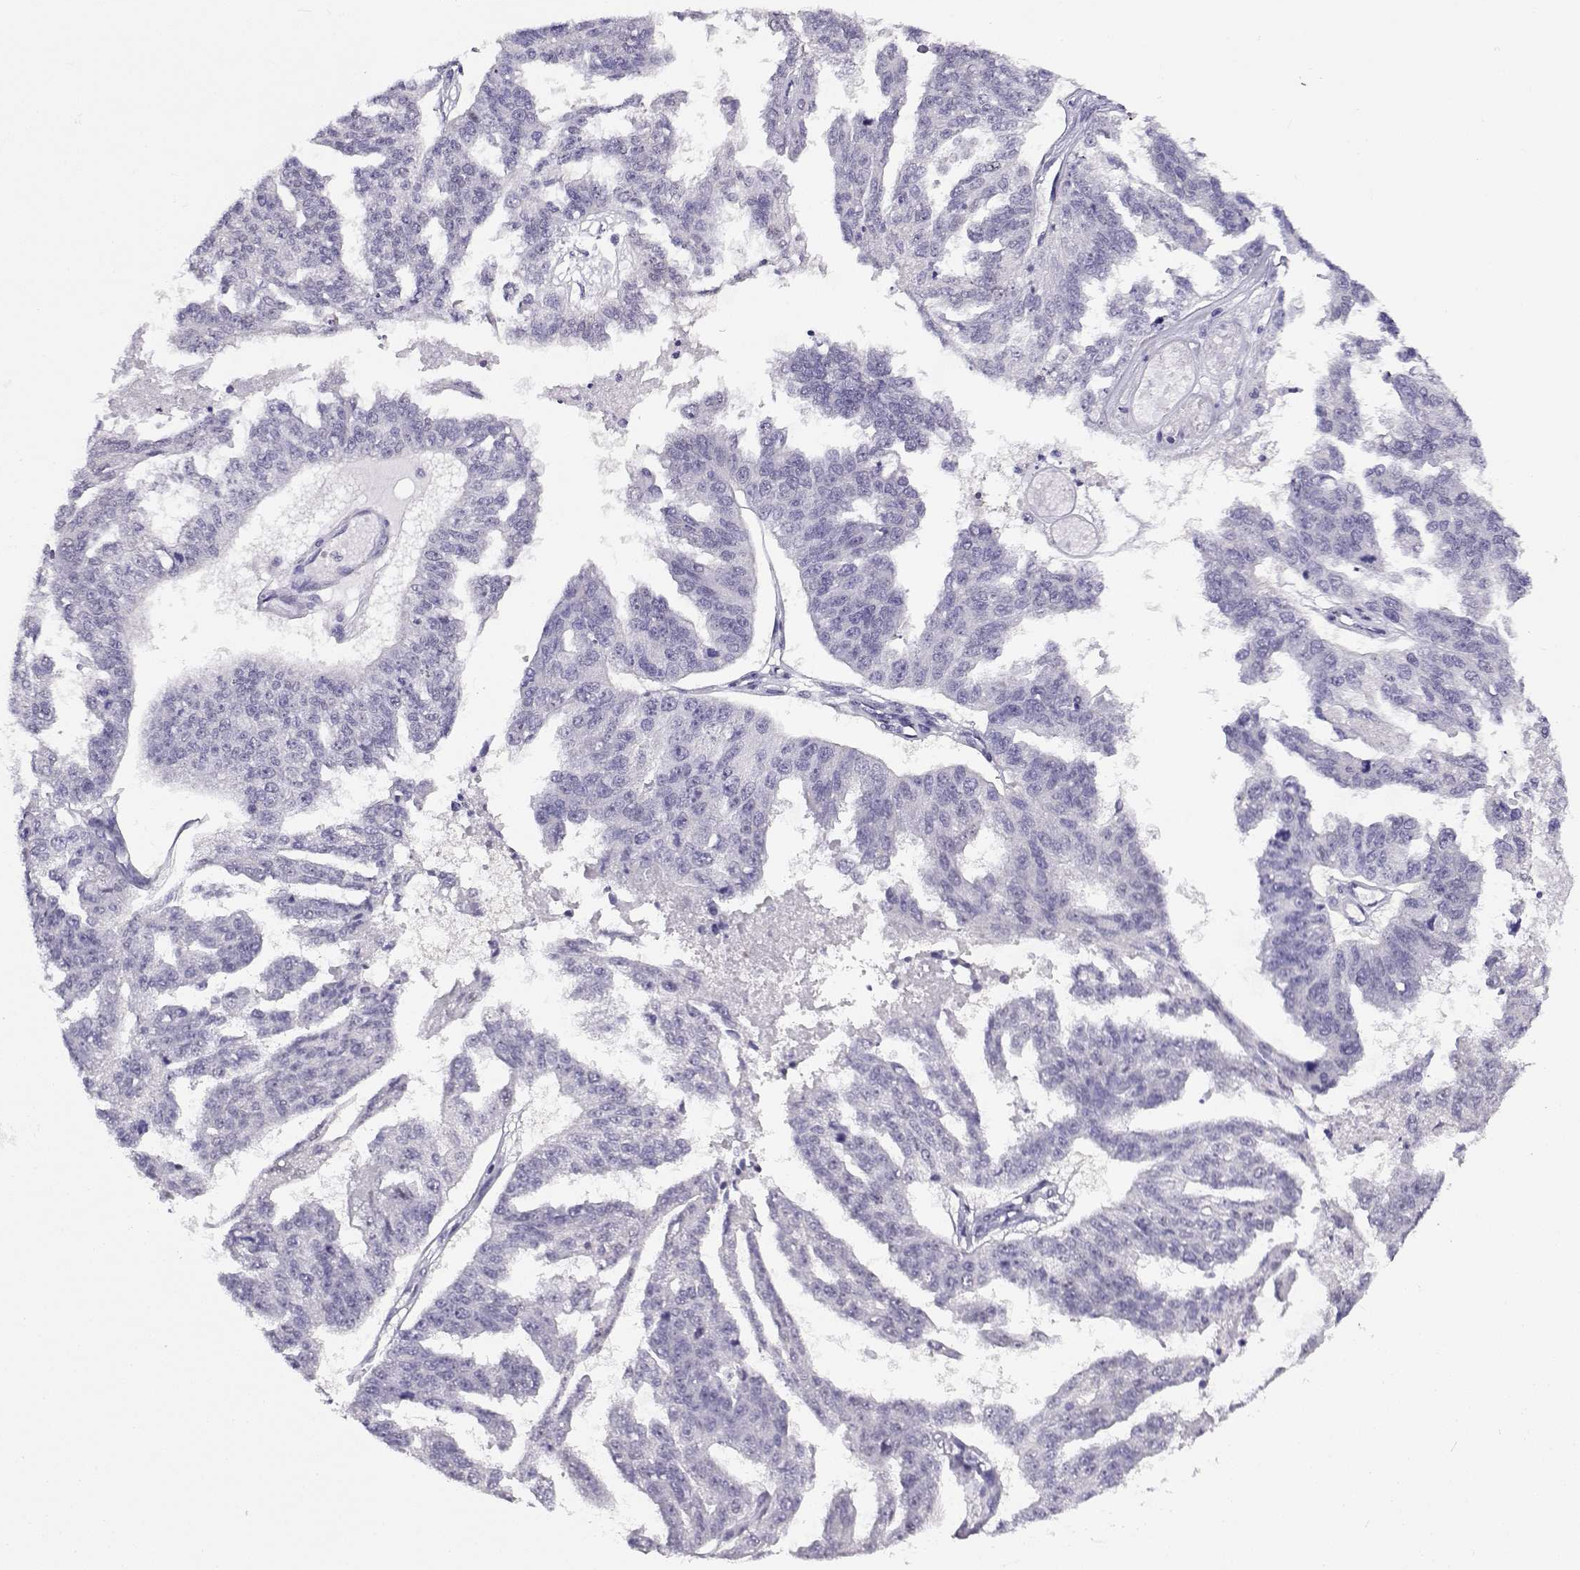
{"staining": {"intensity": "negative", "quantity": "none", "location": "none"}, "tissue": "ovarian cancer", "cell_type": "Tumor cells", "image_type": "cancer", "snomed": [{"axis": "morphology", "description": "Cystadenocarcinoma, serous, NOS"}, {"axis": "topography", "description": "Ovary"}], "caption": "Immunohistochemical staining of human serous cystadenocarcinoma (ovarian) demonstrates no significant expression in tumor cells. Brightfield microscopy of immunohistochemistry (IHC) stained with DAB (brown) and hematoxylin (blue), captured at high magnification.", "gene": "FEZF1", "patient": {"sex": "female", "age": 58}}